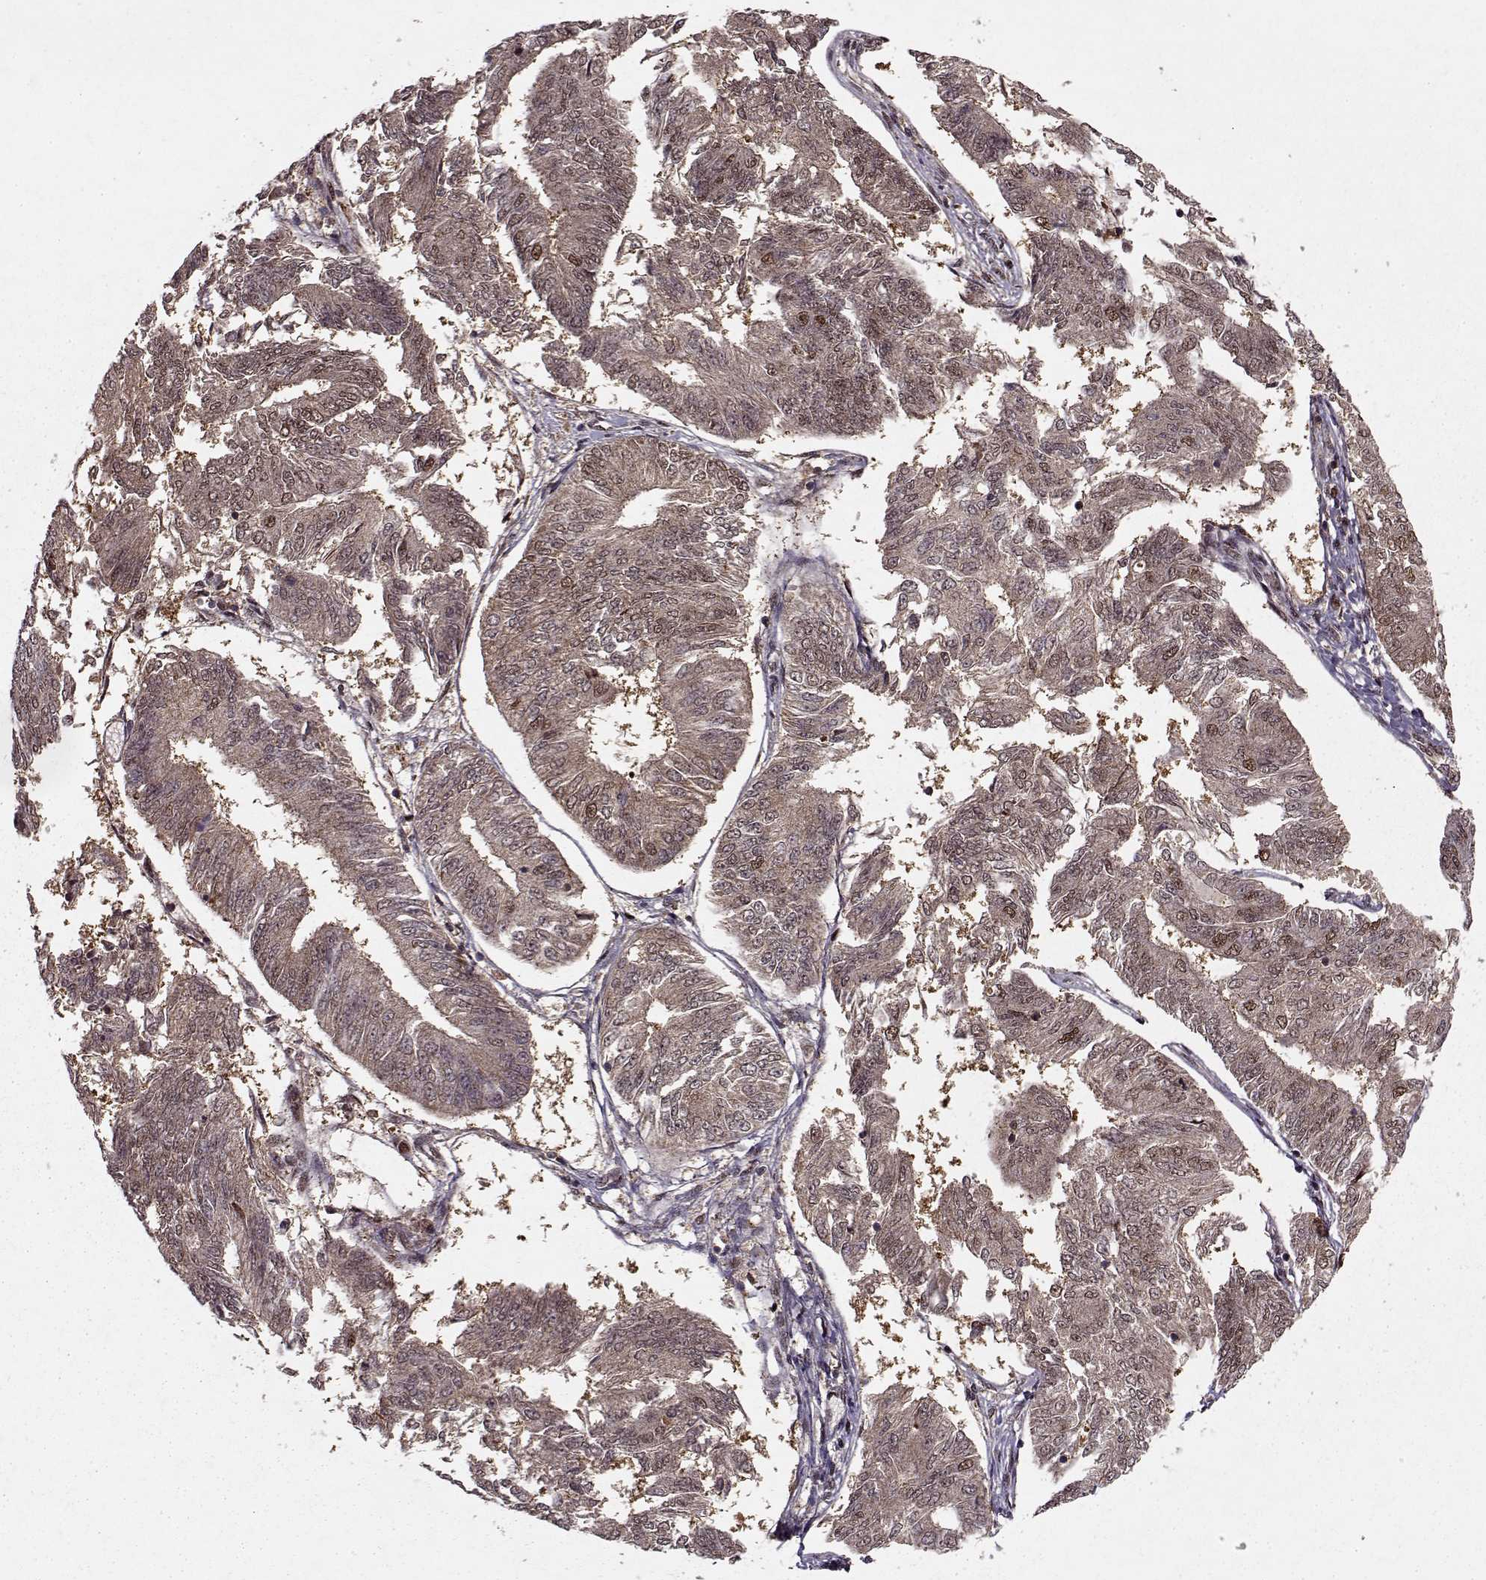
{"staining": {"intensity": "weak", "quantity": ">75%", "location": "cytoplasmic/membranous"}, "tissue": "endometrial cancer", "cell_type": "Tumor cells", "image_type": "cancer", "snomed": [{"axis": "morphology", "description": "Adenocarcinoma, NOS"}, {"axis": "topography", "description": "Endometrium"}], "caption": "Immunohistochemical staining of adenocarcinoma (endometrial) shows low levels of weak cytoplasmic/membranous protein positivity in about >75% of tumor cells.", "gene": "PSMA7", "patient": {"sex": "female", "age": 58}}